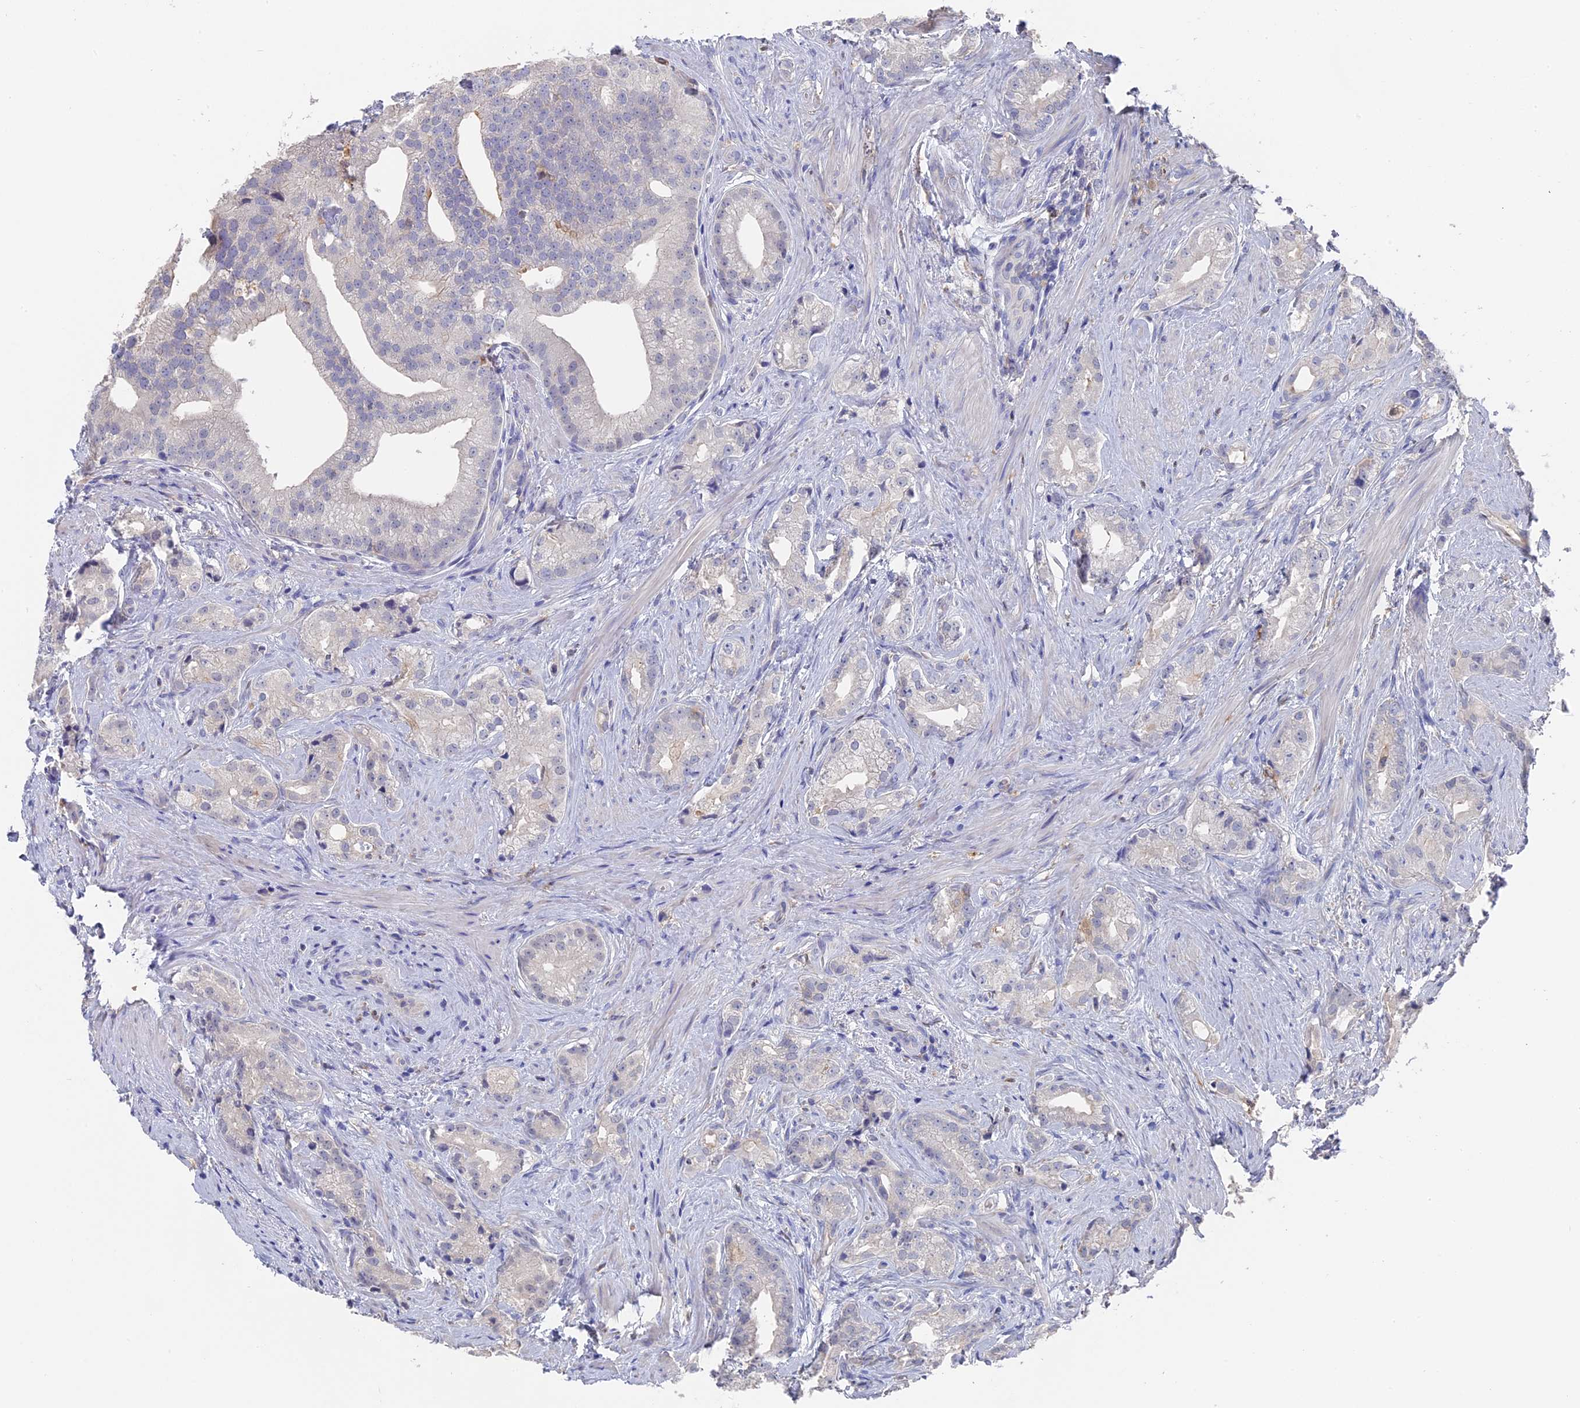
{"staining": {"intensity": "negative", "quantity": "none", "location": "none"}, "tissue": "prostate cancer", "cell_type": "Tumor cells", "image_type": "cancer", "snomed": [{"axis": "morphology", "description": "Adenocarcinoma, Low grade"}, {"axis": "topography", "description": "Prostate"}], "caption": "The immunohistochemistry histopathology image has no significant expression in tumor cells of adenocarcinoma (low-grade) (prostate) tissue.", "gene": "NCF4", "patient": {"sex": "male", "age": 71}}